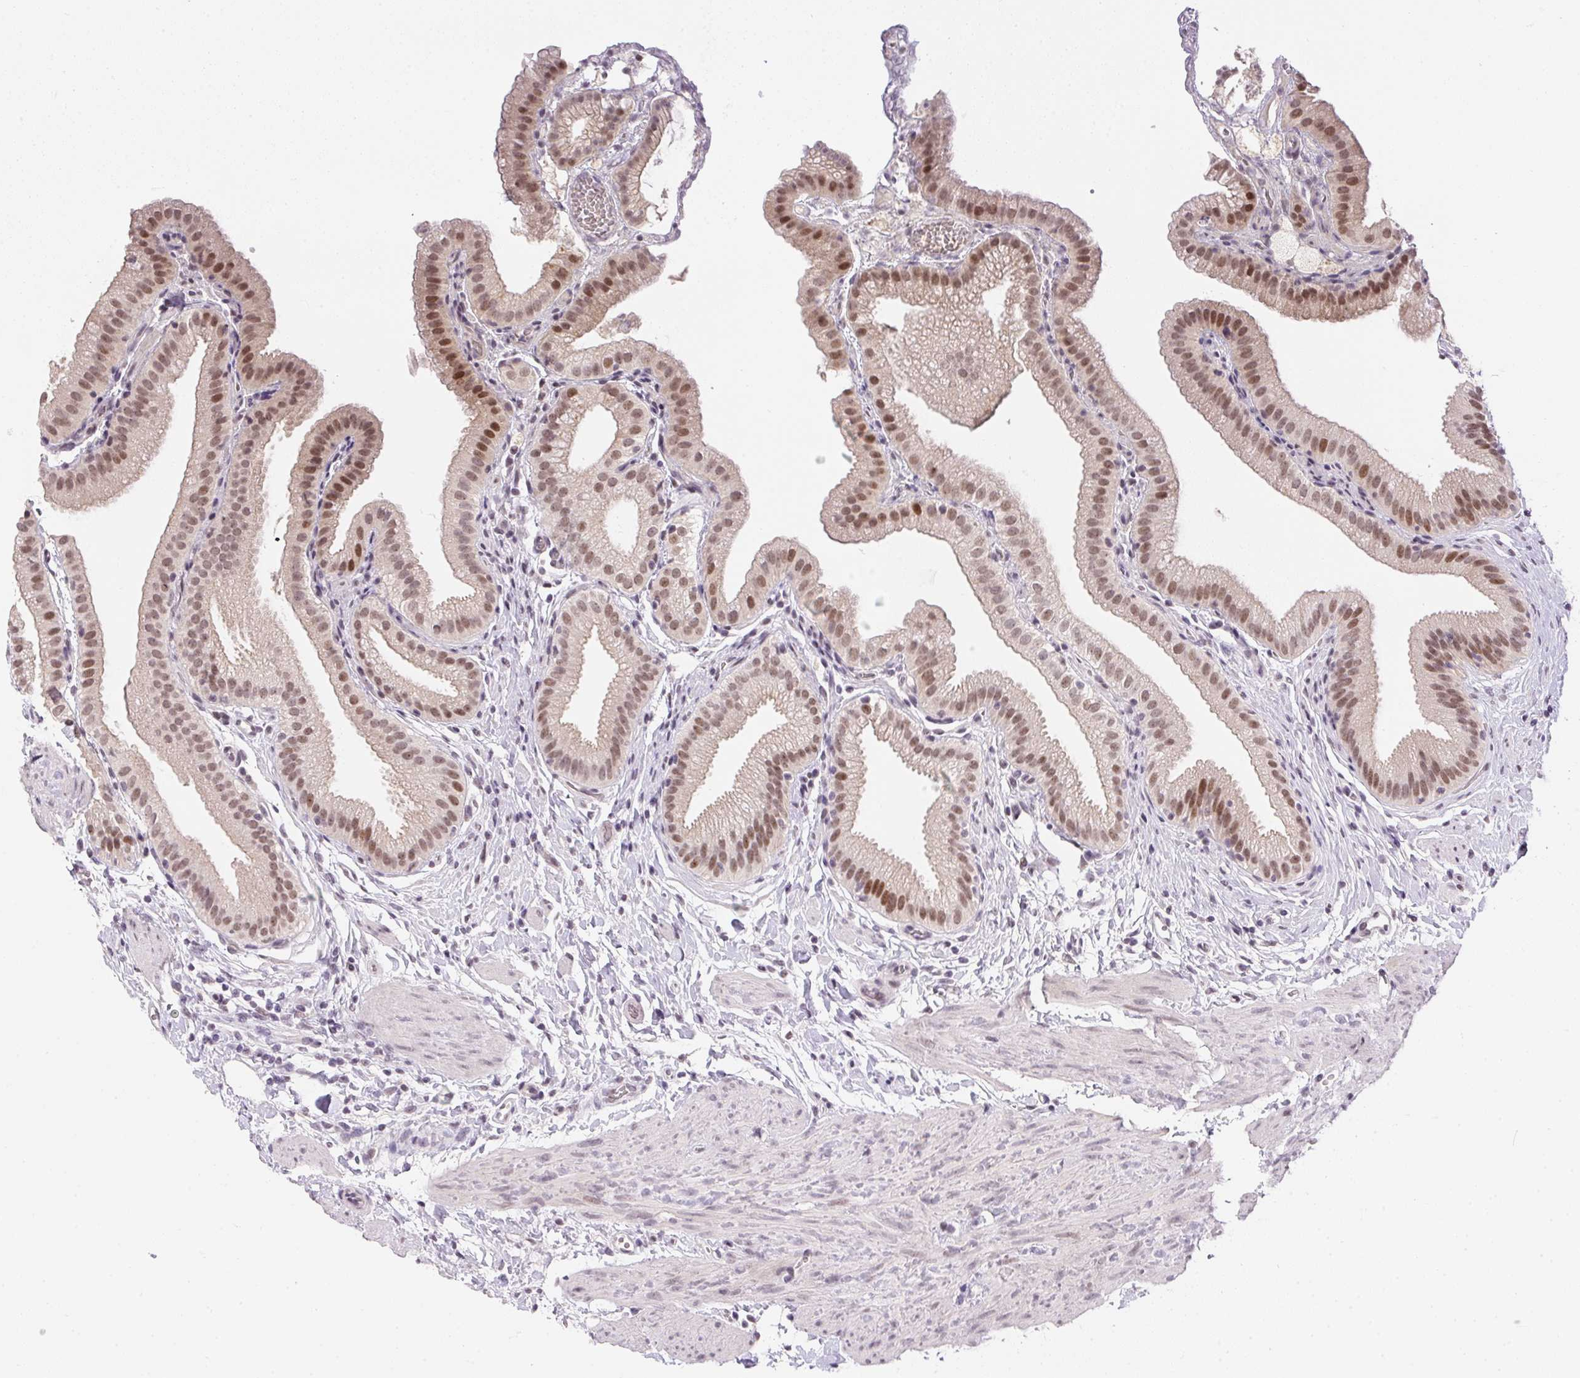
{"staining": {"intensity": "moderate", "quantity": ">75%", "location": "nuclear"}, "tissue": "gallbladder", "cell_type": "Glandular cells", "image_type": "normal", "snomed": [{"axis": "morphology", "description": "Normal tissue, NOS"}, {"axis": "topography", "description": "Gallbladder"}], "caption": "About >75% of glandular cells in unremarkable gallbladder reveal moderate nuclear protein staining as visualized by brown immunohistochemical staining.", "gene": "KDM4D", "patient": {"sex": "female", "age": 63}}